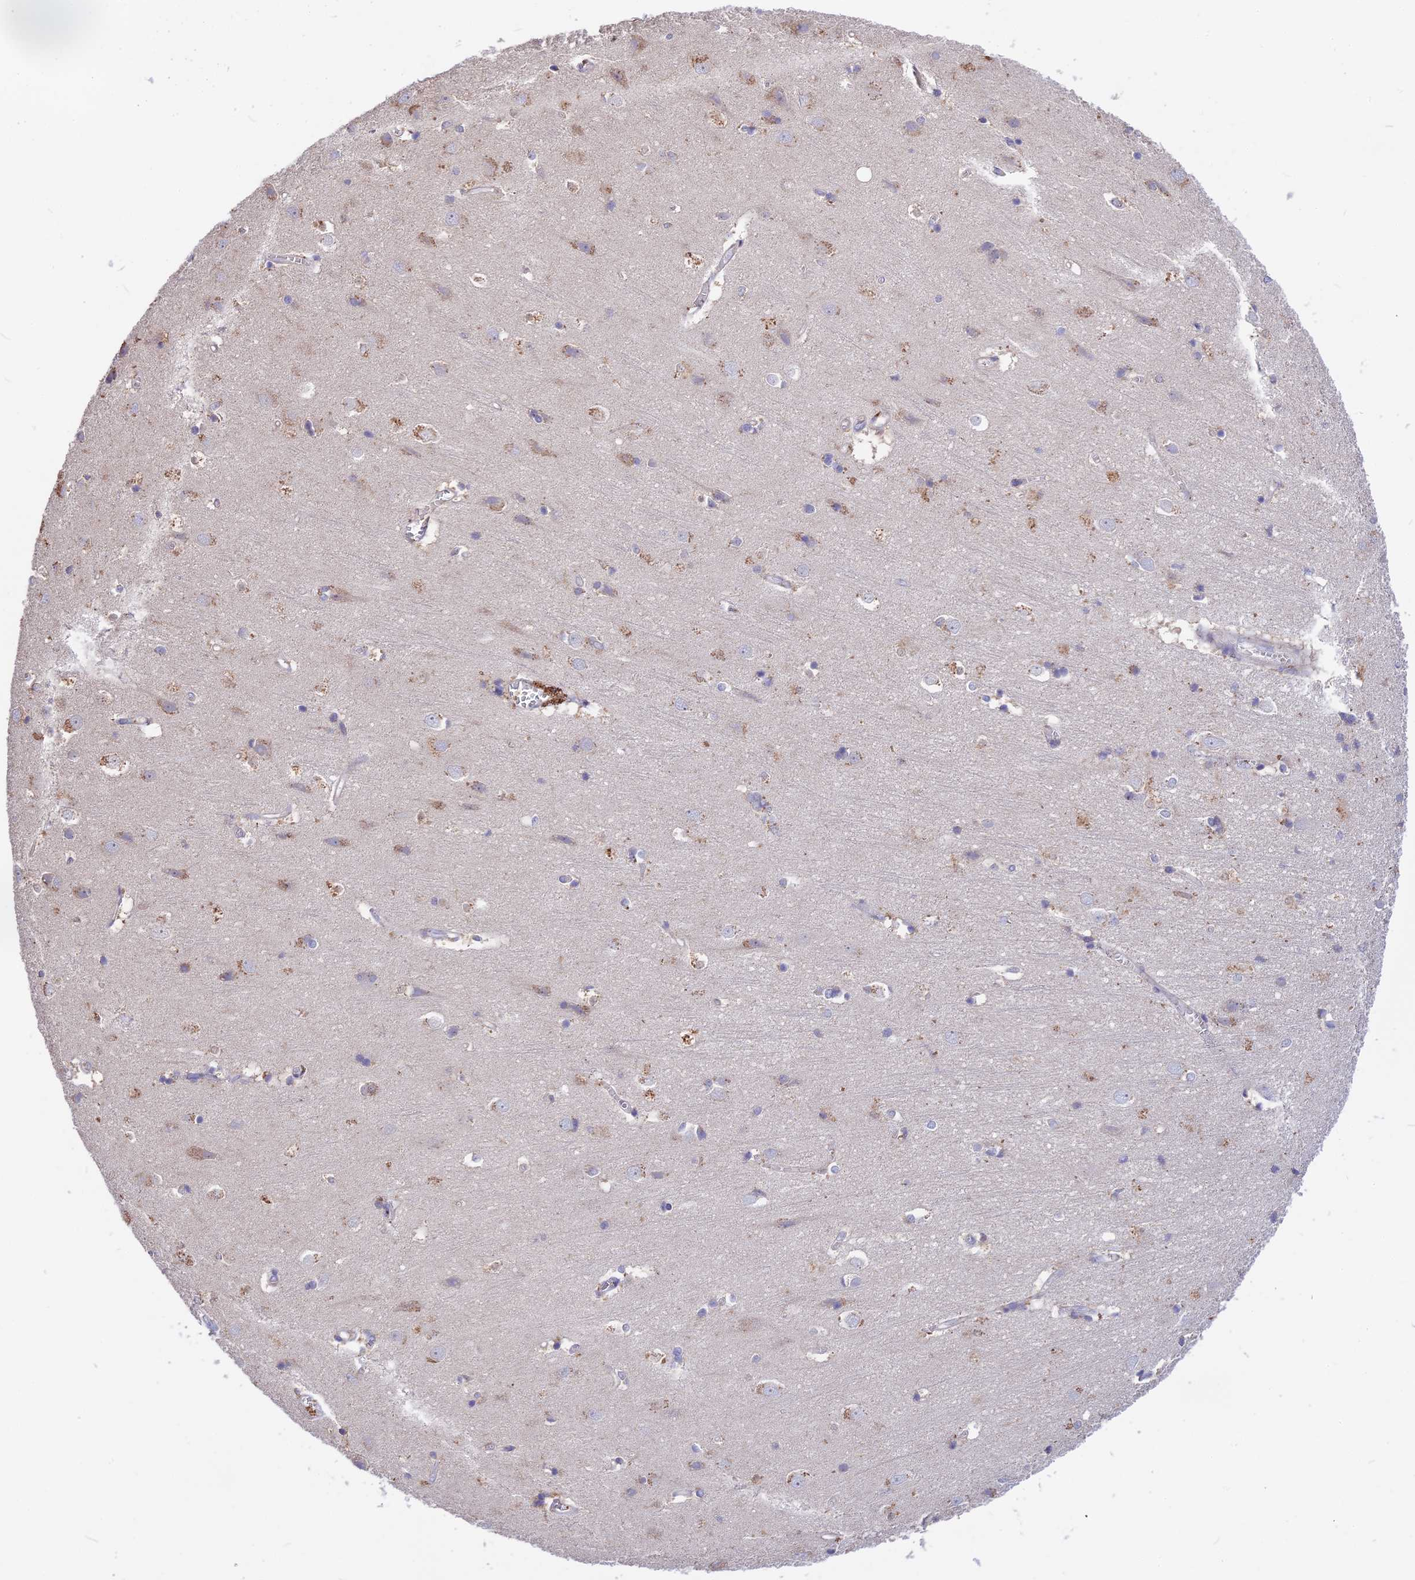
{"staining": {"intensity": "weak", "quantity": "25%-75%", "location": "cytoplasmic/membranous"}, "tissue": "cerebral cortex", "cell_type": "Endothelial cells", "image_type": "normal", "snomed": [{"axis": "morphology", "description": "Normal tissue, NOS"}, {"axis": "topography", "description": "Cerebral cortex"}], "caption": "Human cerebral cortex stained for a protein (brown) exhibits weak cytoplasmic/membranous positive positivity in about 25%-75% of endothelial cells.", "gene": "NUDT8", "patient": {"sex": "male", "age": 54}}